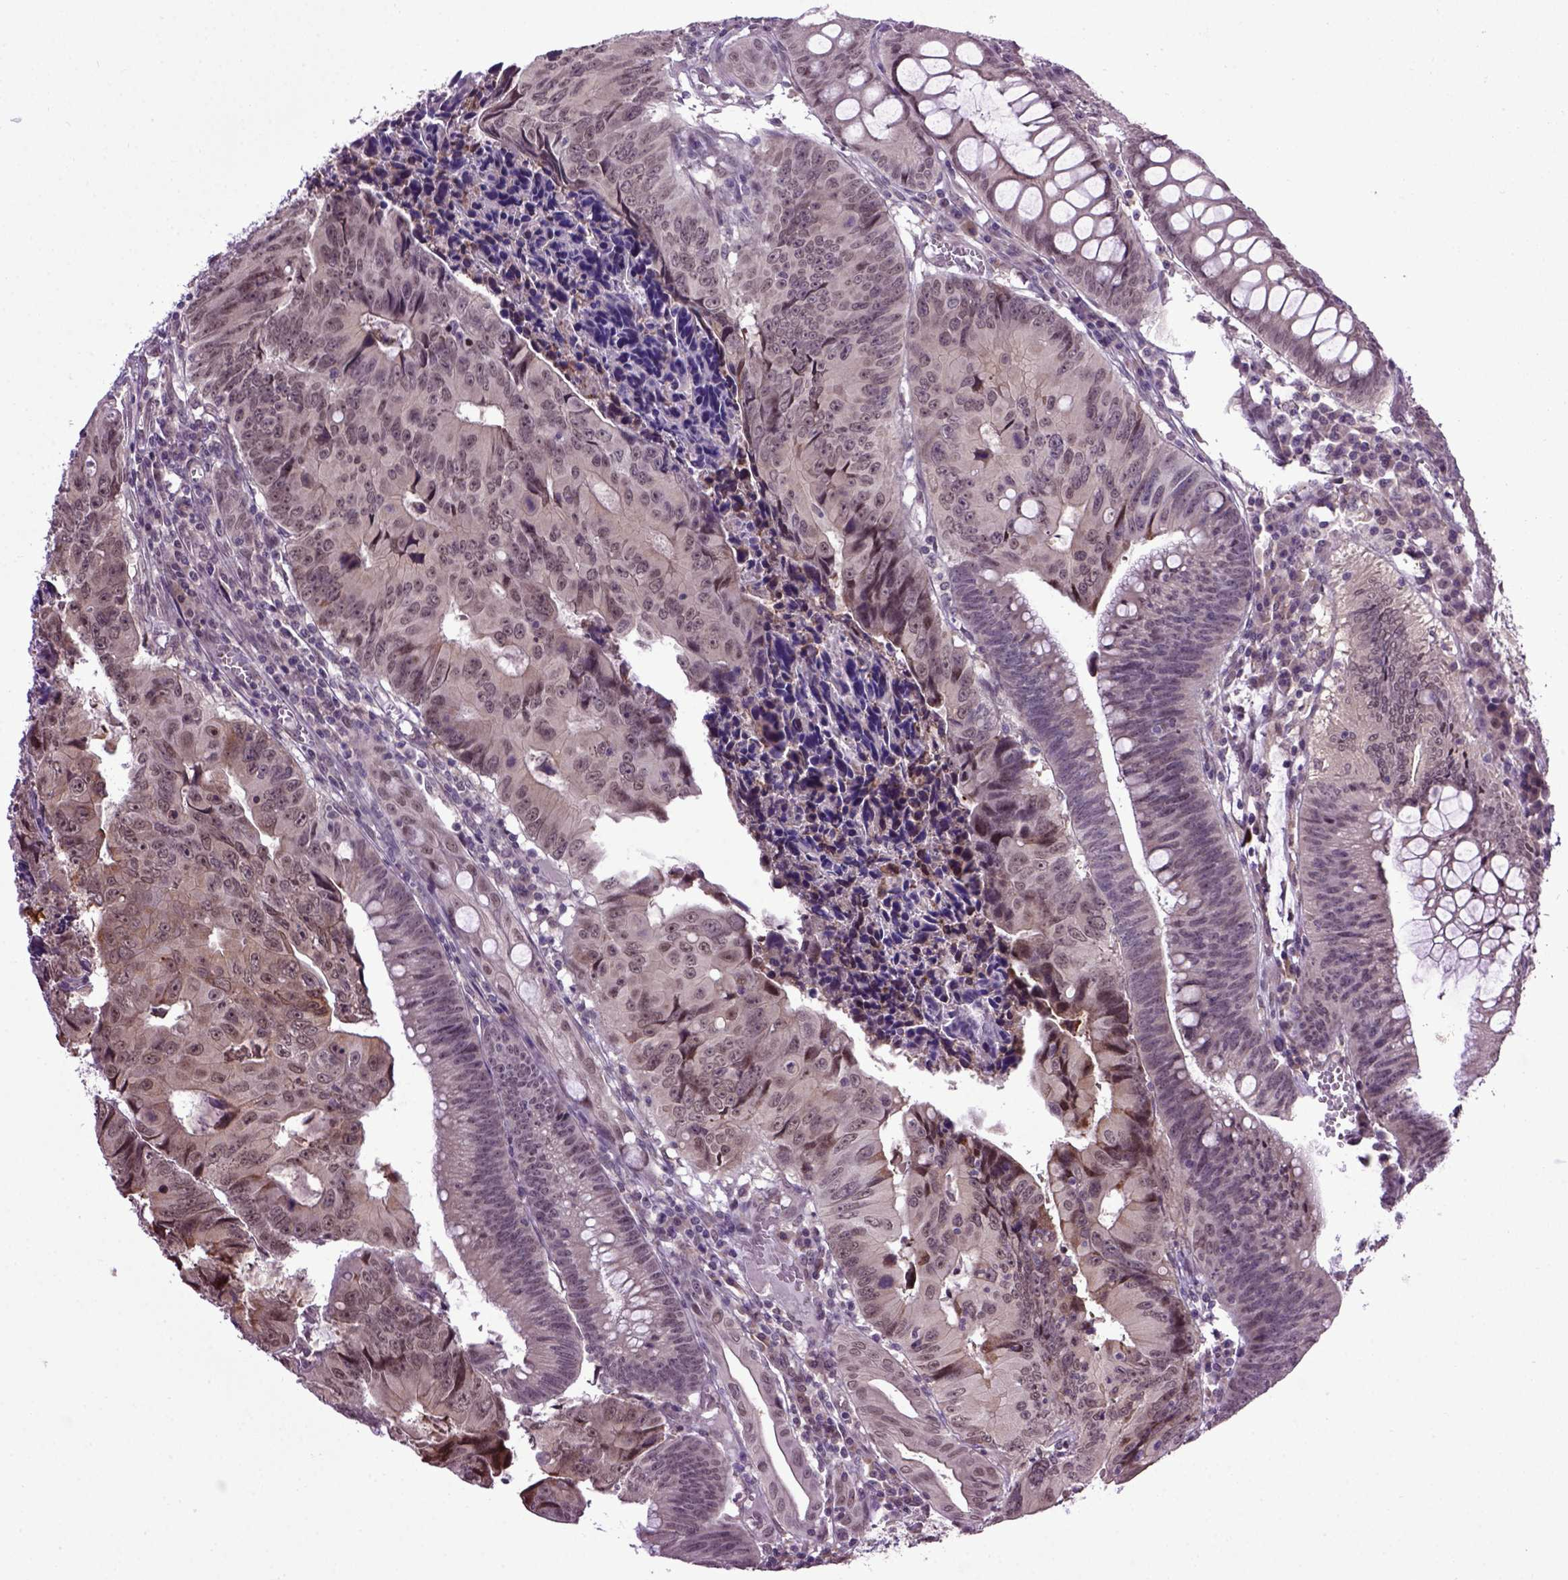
{"staining": {"intensity": "moderate", "quantity": "<25%", "location": "cytoplasmic/membranous"}, "tissue": "colorectal cancer", "cell_type": "Tumor cells", "image_type": "cancer", "snomed": [{"axis": "morphology", "description": "Adenocarcinoma, NOS"}, {"axis": "topography", "description": "Colon"}], "caption": "Immunohistochemistry (IHC) image of human colorectal cancer stained for a protein (brown), which exhibits low levels of moderate cytoplasmic/membranous positivity in approximately <25% of tumor cells.", "gene": "RAB43", "patient": {"sex": "female", "age": 87}}